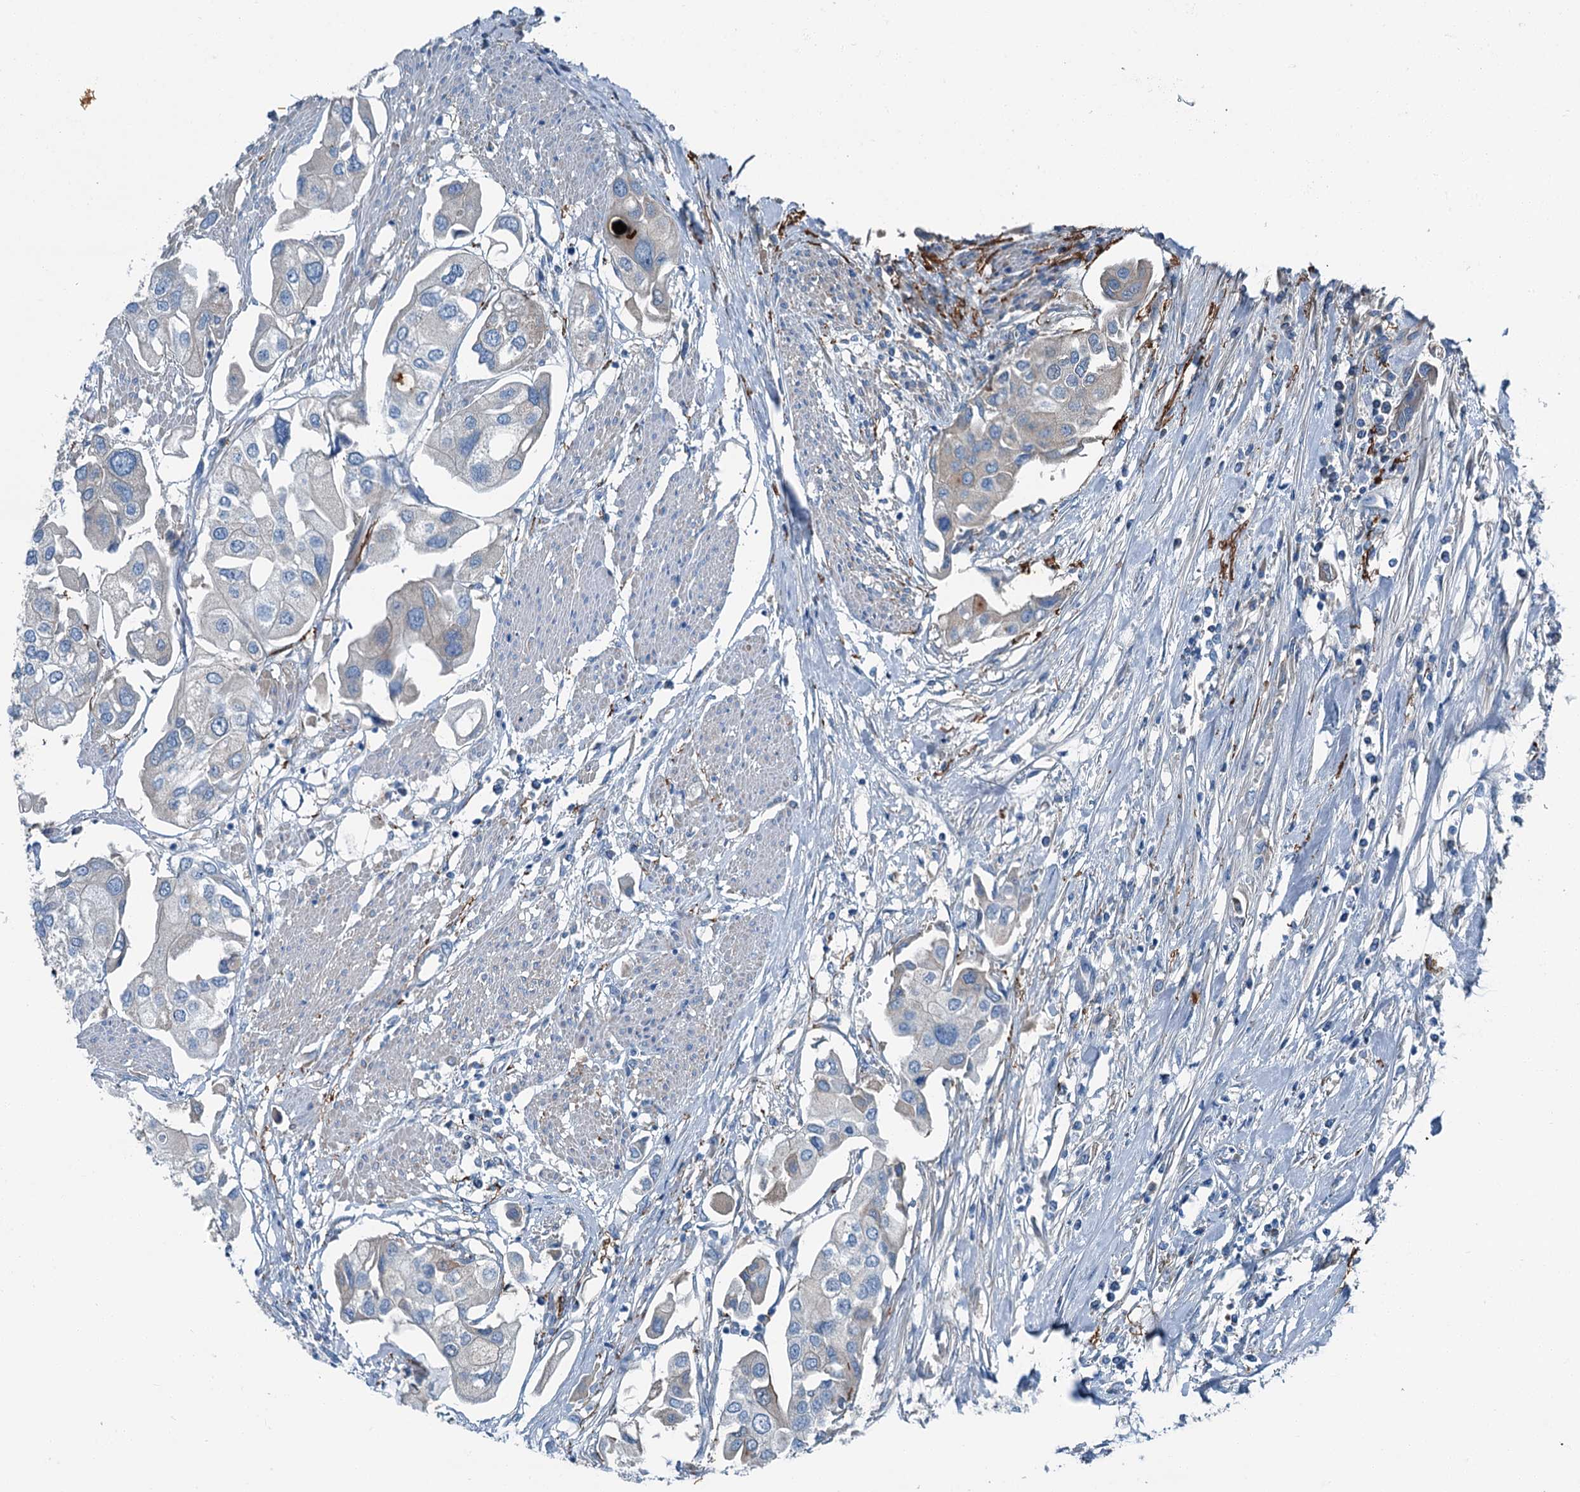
{"staining": {"intensity": "negative", "quantity": "none", "location": "none"}, "tissue": "urothelial cancer", "cell_type": "Tumor cells", "image_type": "cancer", "snomed": [{"axis": "morphology", "description": "Urothelial carcinoma, High grade"}, {"axis": "topography", "description": "Urinary bladder"}], "caption": "Urothelial carcinoma (high-grade) stained for a protein using IHC displays no positivity tumor cells.", "gene": "AXL", "patient": {"sex": "male", "age": 64}}